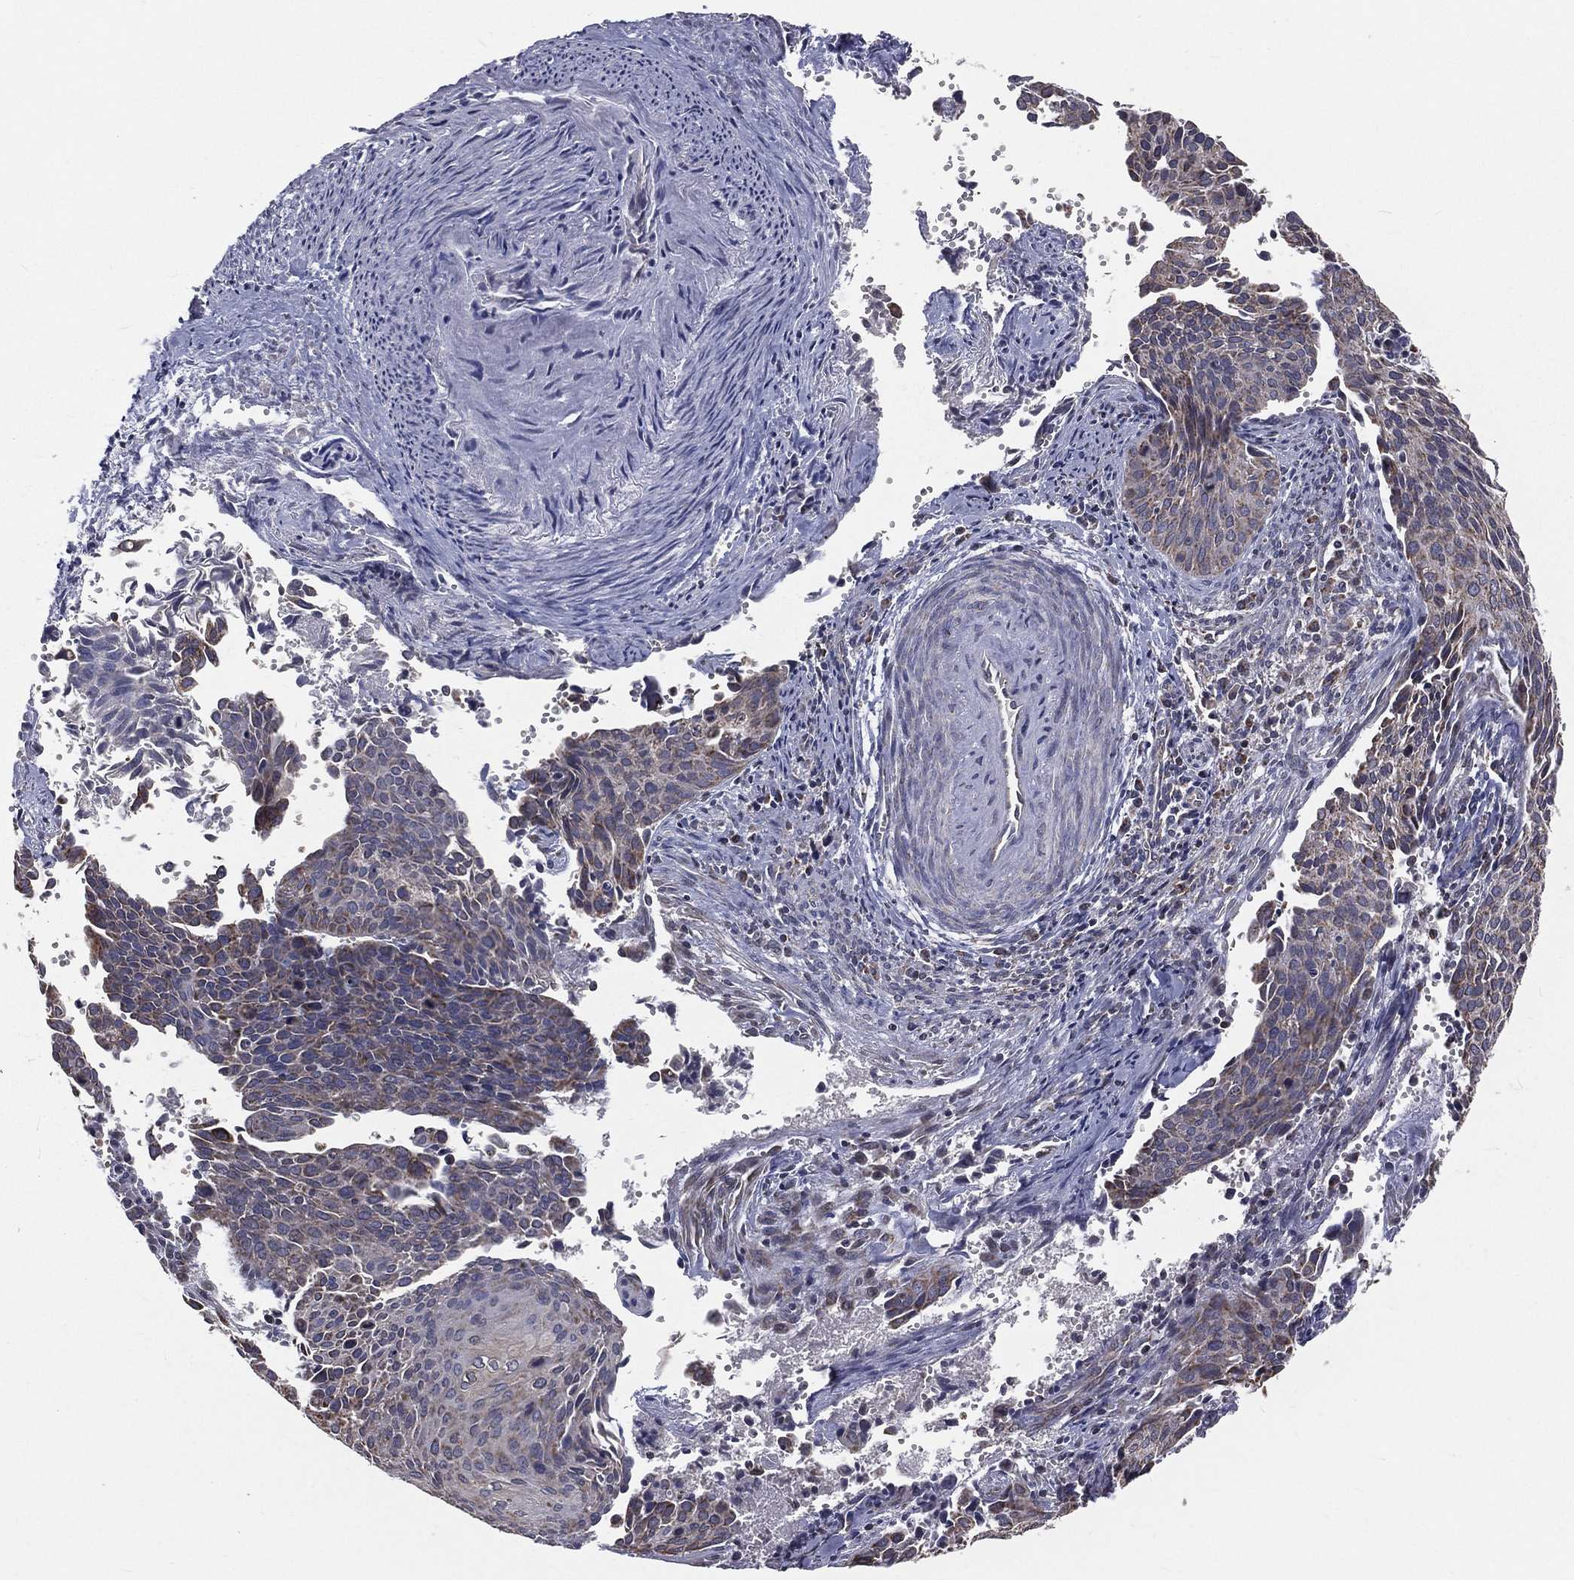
{"staining": {"intensity": "weak", "quantity": "<25%", "location": "cytoplasmic/membranous"}, "tissue": "cervical cancer", "cell_type": "Tumor cells", "image_type": "cancer", "snomed": [{"axis": "morphology", "description": "Squamous cell carcinoma, NOS"}, {"axis": "topography", "description": "Cervix"}], "caption": "Immunohistochemistry micrograph of neoplastic tissue: human cervical cancer (squamous cell carcinoma) stained with DAB exhibits no significant protein positivity in tumor cells.", "gene": "MRPL46", "patient": {"sex": "female", "age": 29}}